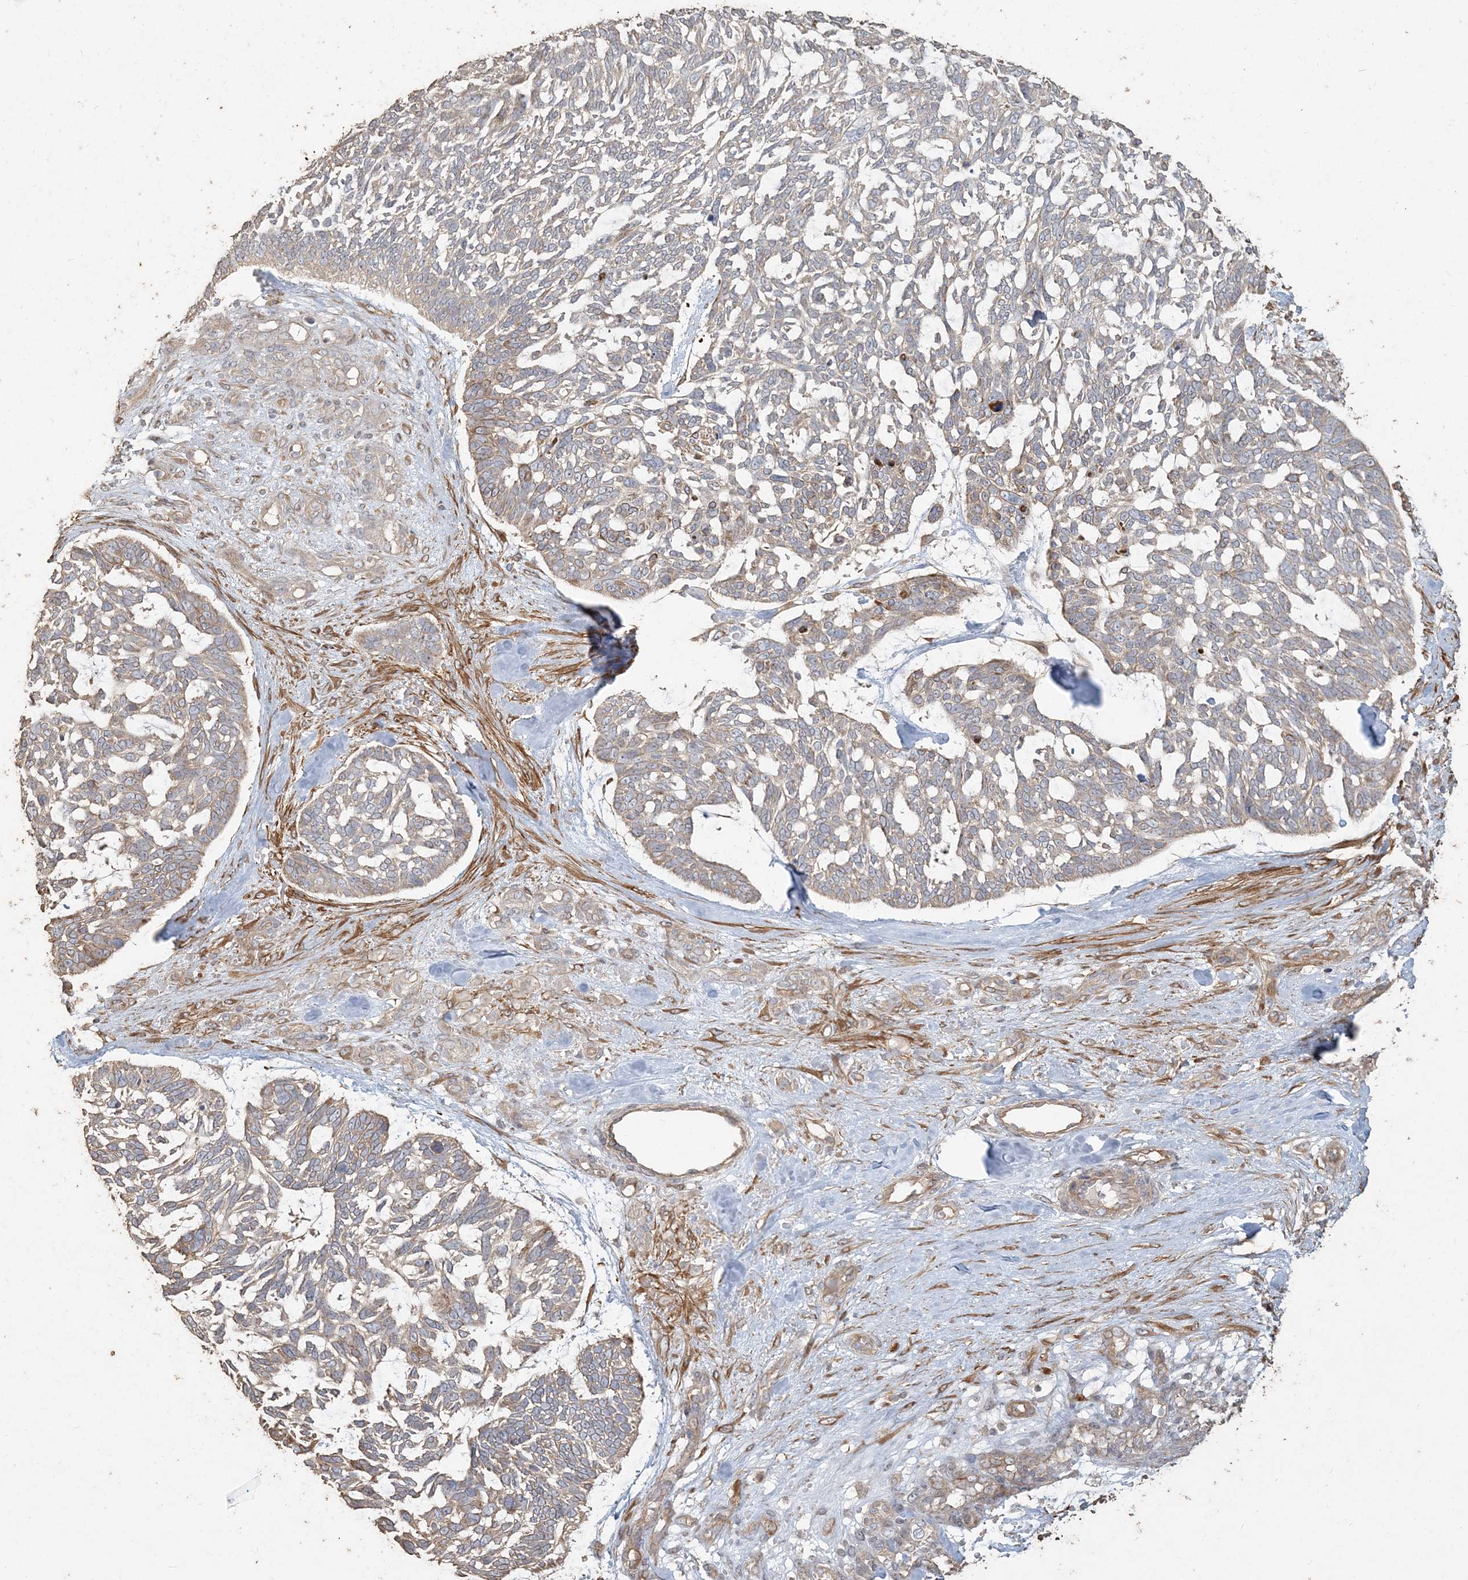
{"staining": {"intensity": "weak", "quantity": "25%-75%", "location": "cytoplasmic/membranous"}, "tissue": "skin cancer", "cell_type": "Tumor cells", "image_type": "cancer", "snomed": [{"axis": "morphology", "description": "Basal cell carcinoma"}, {"axis": "topography", "description": "Skin"}], "caption": "Immunohistochemical staining of basal cell carcinoma (skin) exhibits low levels of weak cytoplasmic/membranous staining in about 25%-75% of tumor cells.", "gene": "RNF145", "patient": {"sex": "male", "age": 88}}